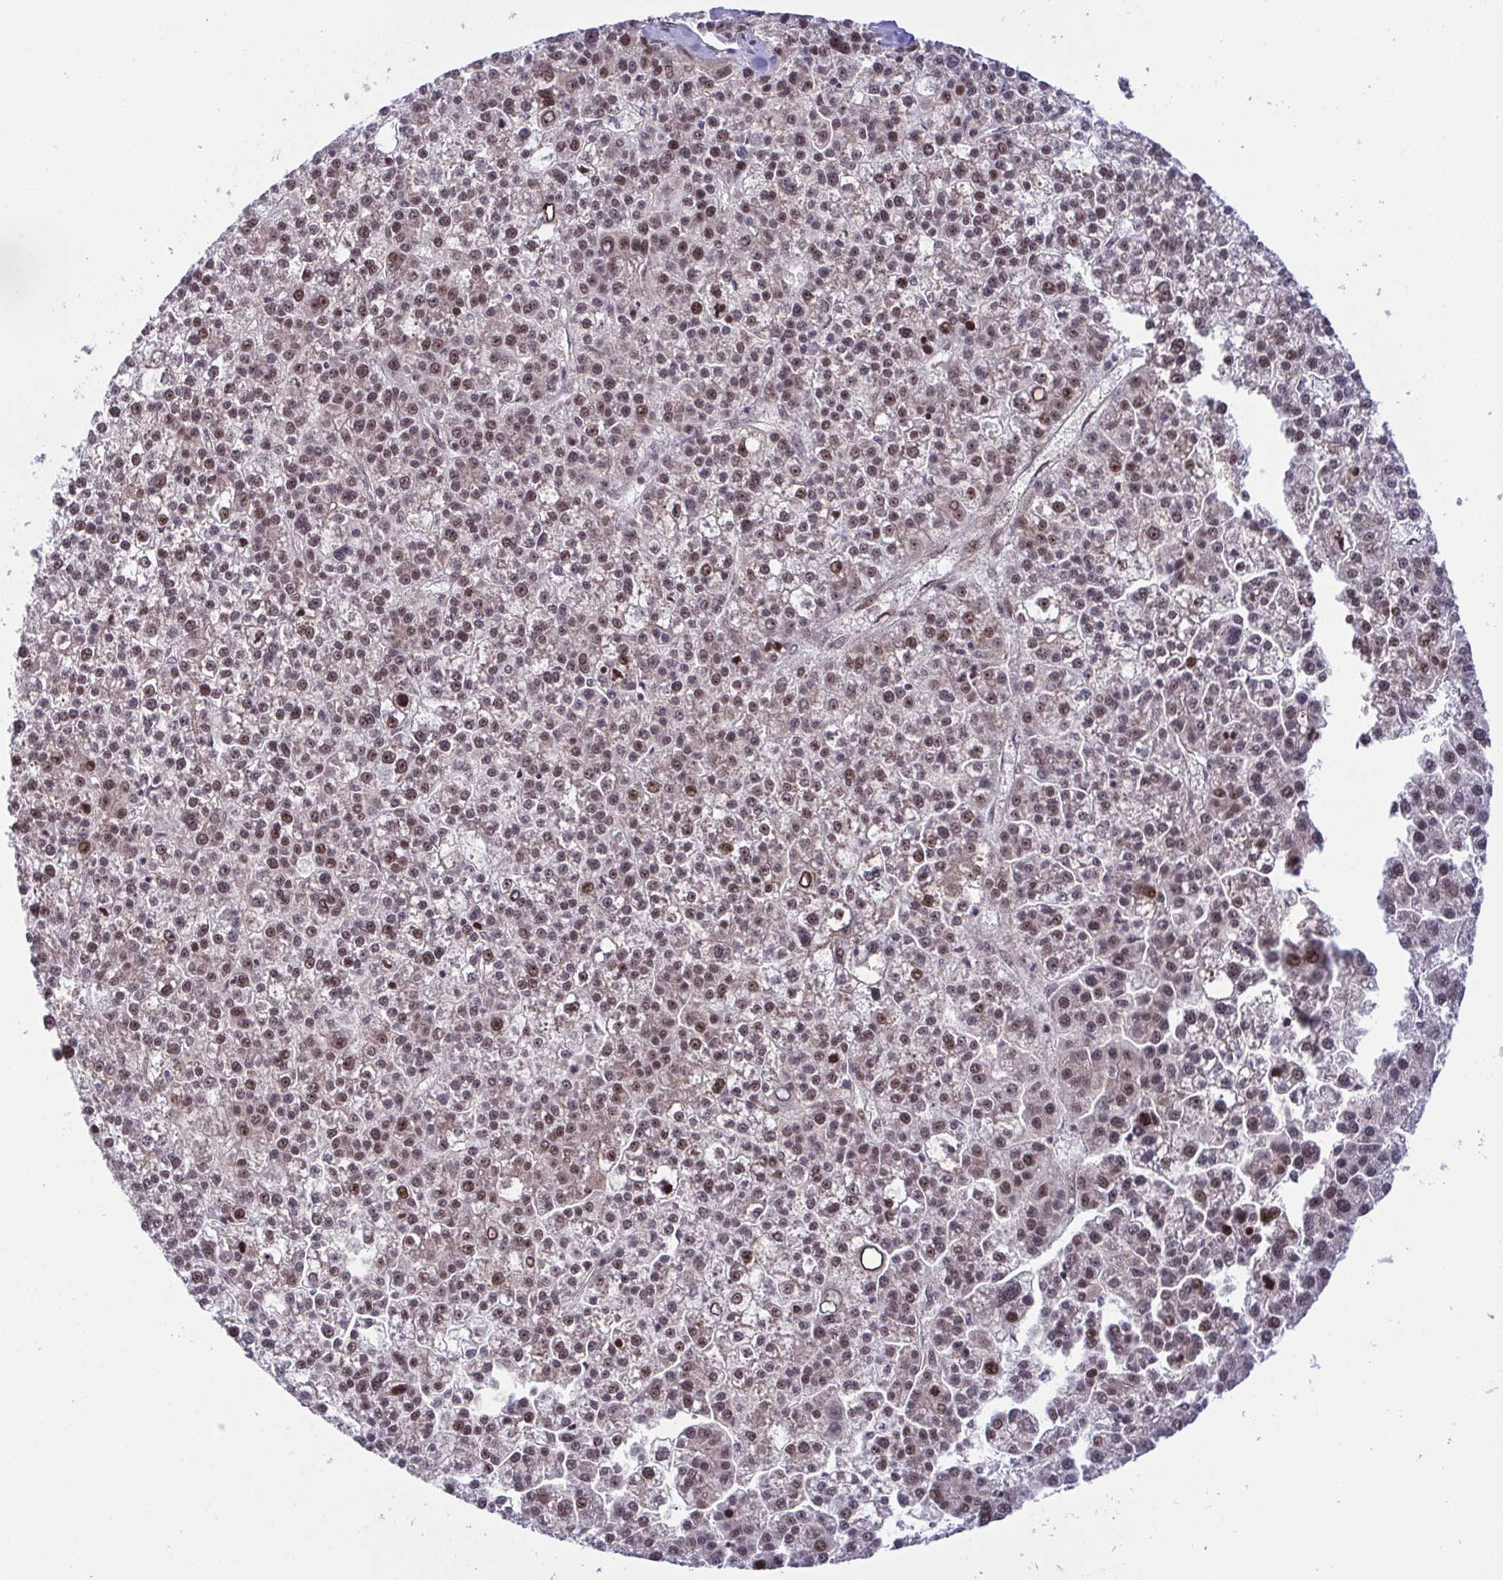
{"staining": {"intensity": "moderate", "quantity": ">75%", "location": "nuclear"}, "tissue": "liver cancer", "cell_type": "Tumor cells", "image_type": "cancer", "snomed": [{"axis": "morphology", "description": "Carcinoma, Hepatocellular, NOS"}, {"axis": "topography", "description": "Liver"}], "caption": "Hepatocellular carcinoma (liver) stained with DAB (3,3'-diaminobenzidine) immunohistochemistry (IHC) exhibits medium levels of moderate nuclear expression in approximately >75% of tumor cells. Ihc stains the protein in brown and the nuclei are stained blue.", "gene": "DNAJB1", "patient": {"sex": "female", "age": 58}}